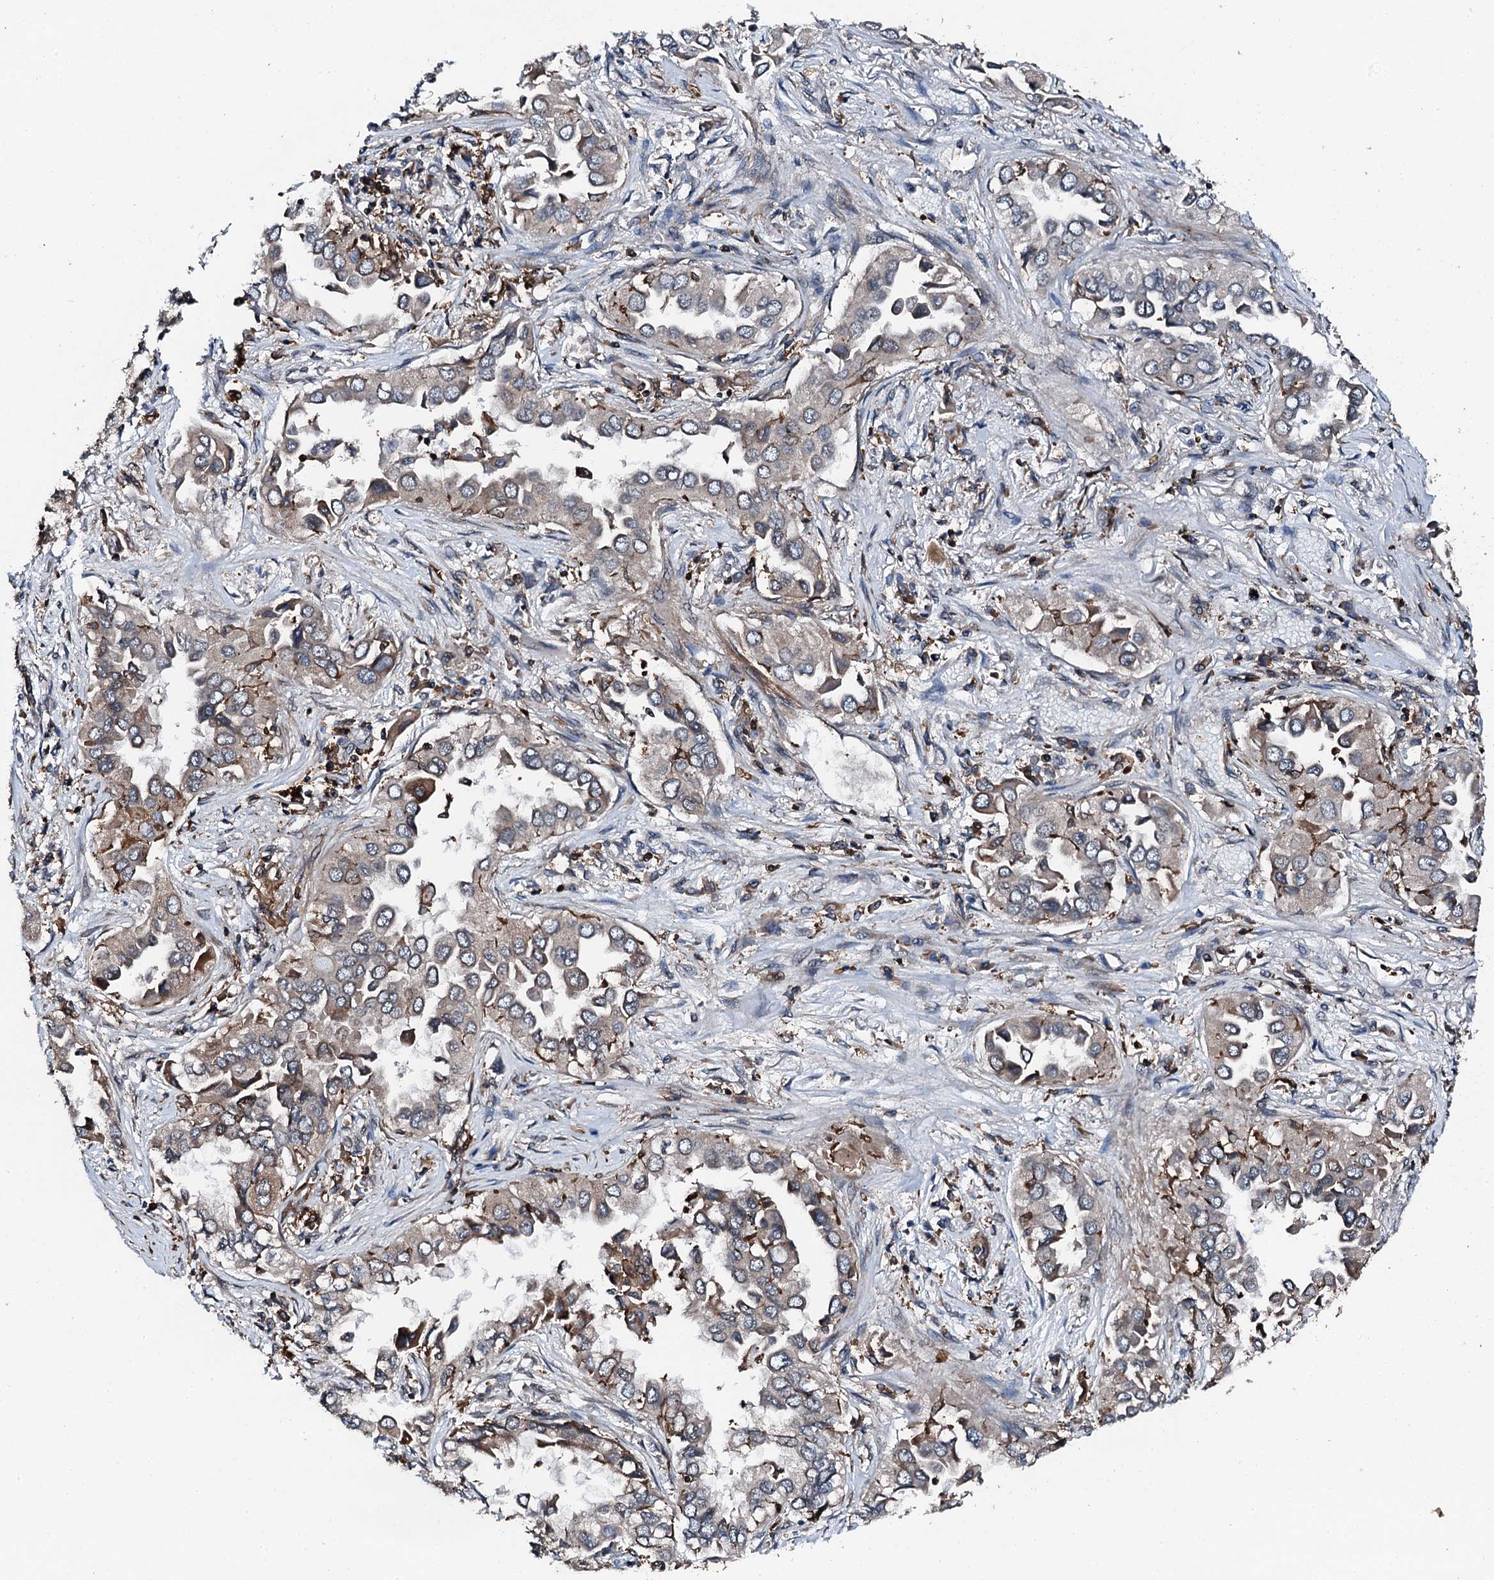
{"staining": {"intensity": "moderate", "quantity": "25%-75%", "location": "cytoplasmic/membranous"}, "tissue": "lung cancer", "cell_type": "Tumor cells", "image_type": "cancer", "snomed": [{"axis": "morphology", "description": "Adenocarcinoma, NOS"}, {"axis": "topography", "description": "Lung"}], "caption": "Immunohistochemistry (IHC) image of lung adenocarcinoma stained for a protein (brown), which reveals medium levels of moderate cytoplasmic/membranous positivity in approximately 25%-75% of tumor cells.", "gene": "EDC4", "patient": {"sex": "female", "age": 76}}